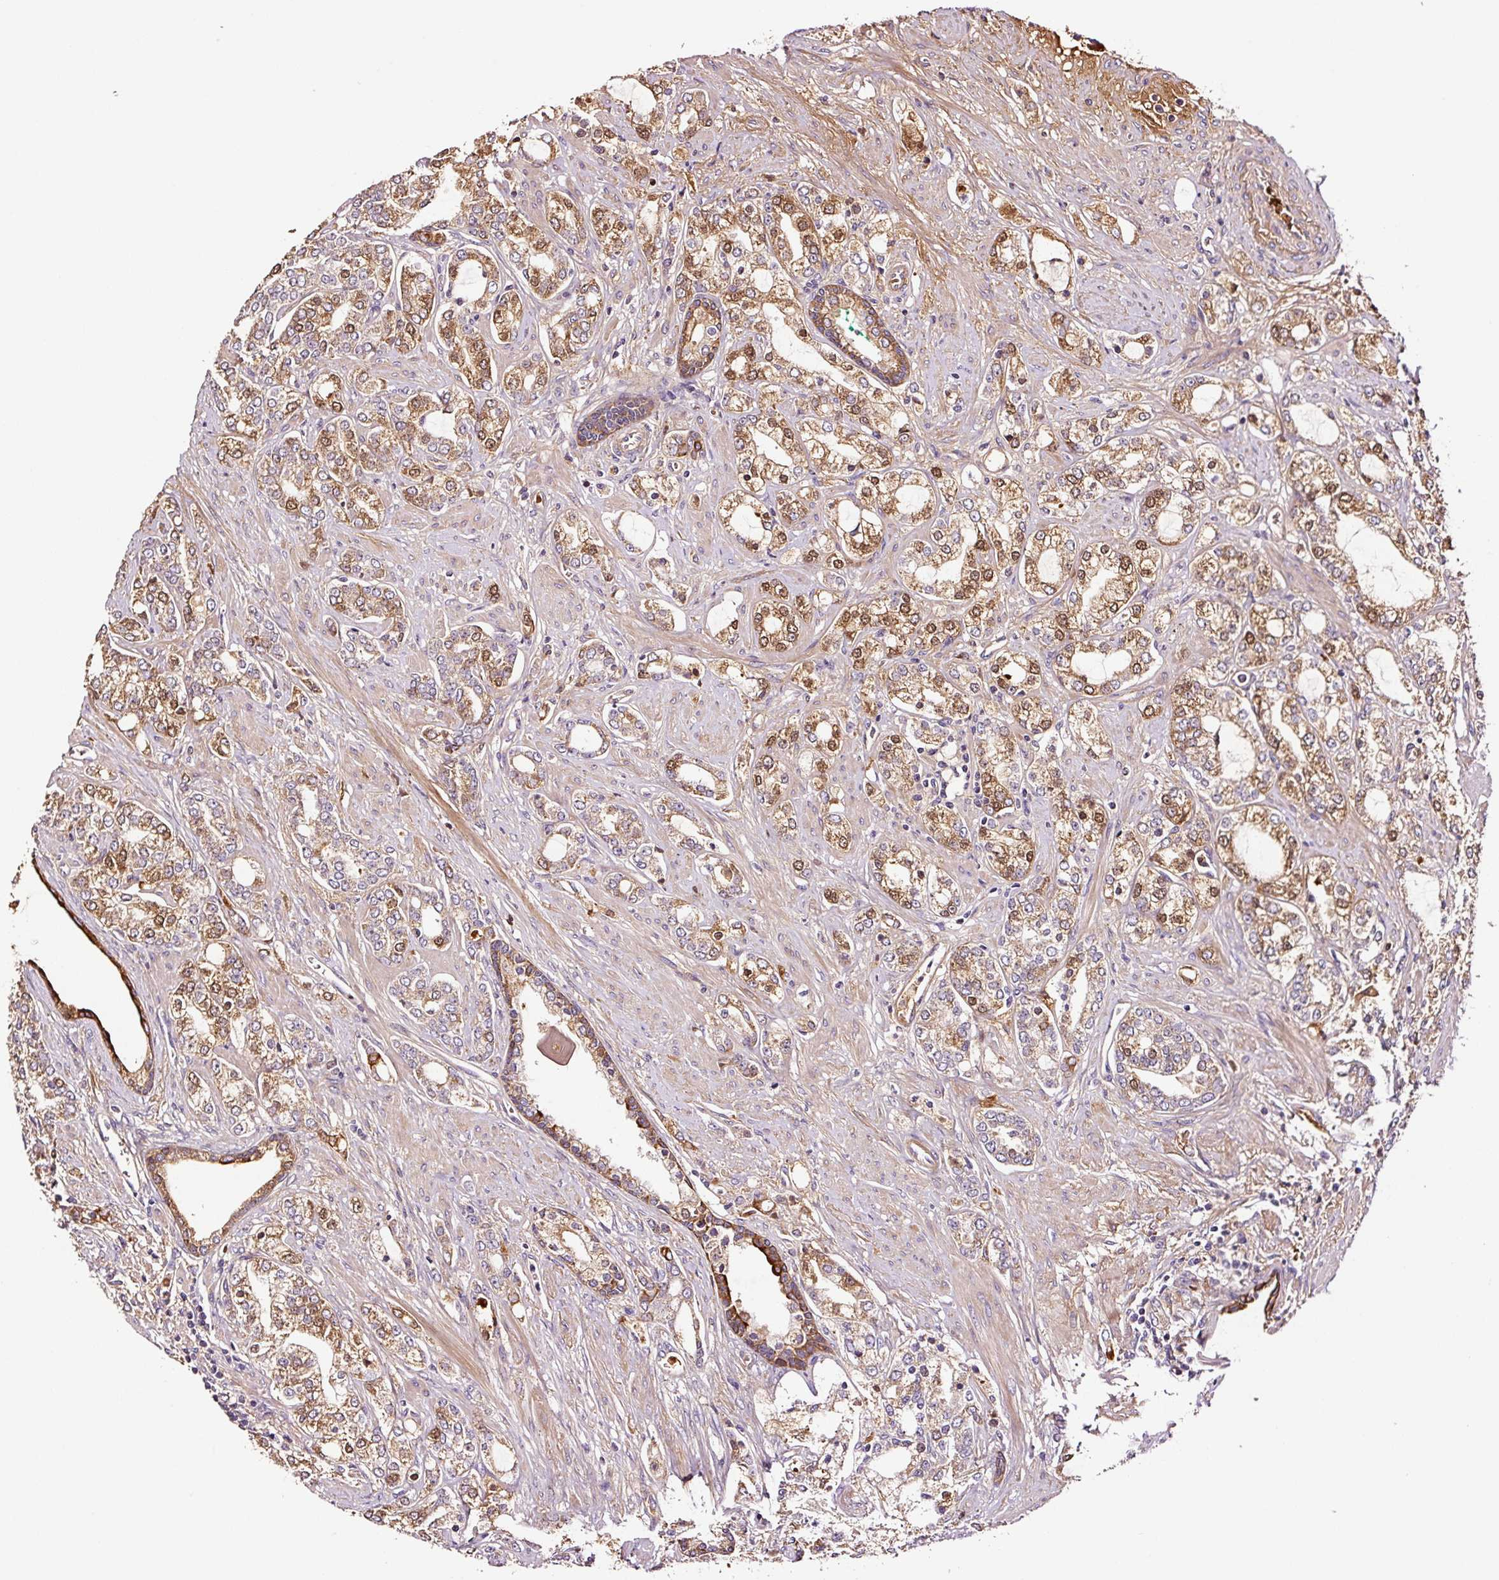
{"staining": {"intensity": "moderate", "quantity": ">75%", "location": "cytoplasmic/membranous,nuclear"}, "tissue": "prostate cancer", "cell_type": "Tumor cells", "image_type": "cancer", "snomed": [{"axis": "morphology", "description": "Adenocarcinoma, High grade"}, {"axis": "topography", "description": "Prostate"}], "caption": "The photomicrograph exhibits staining of prostate cancer, revealing moderate cytoplasmic/membranous and nuclear protein expression (brown color) within tumor cells. (Brightfield microscopy of DAB IHC at high magnification).", "gene": "PGLYRP2", "patient": {"sex": "male", "age": 64}}